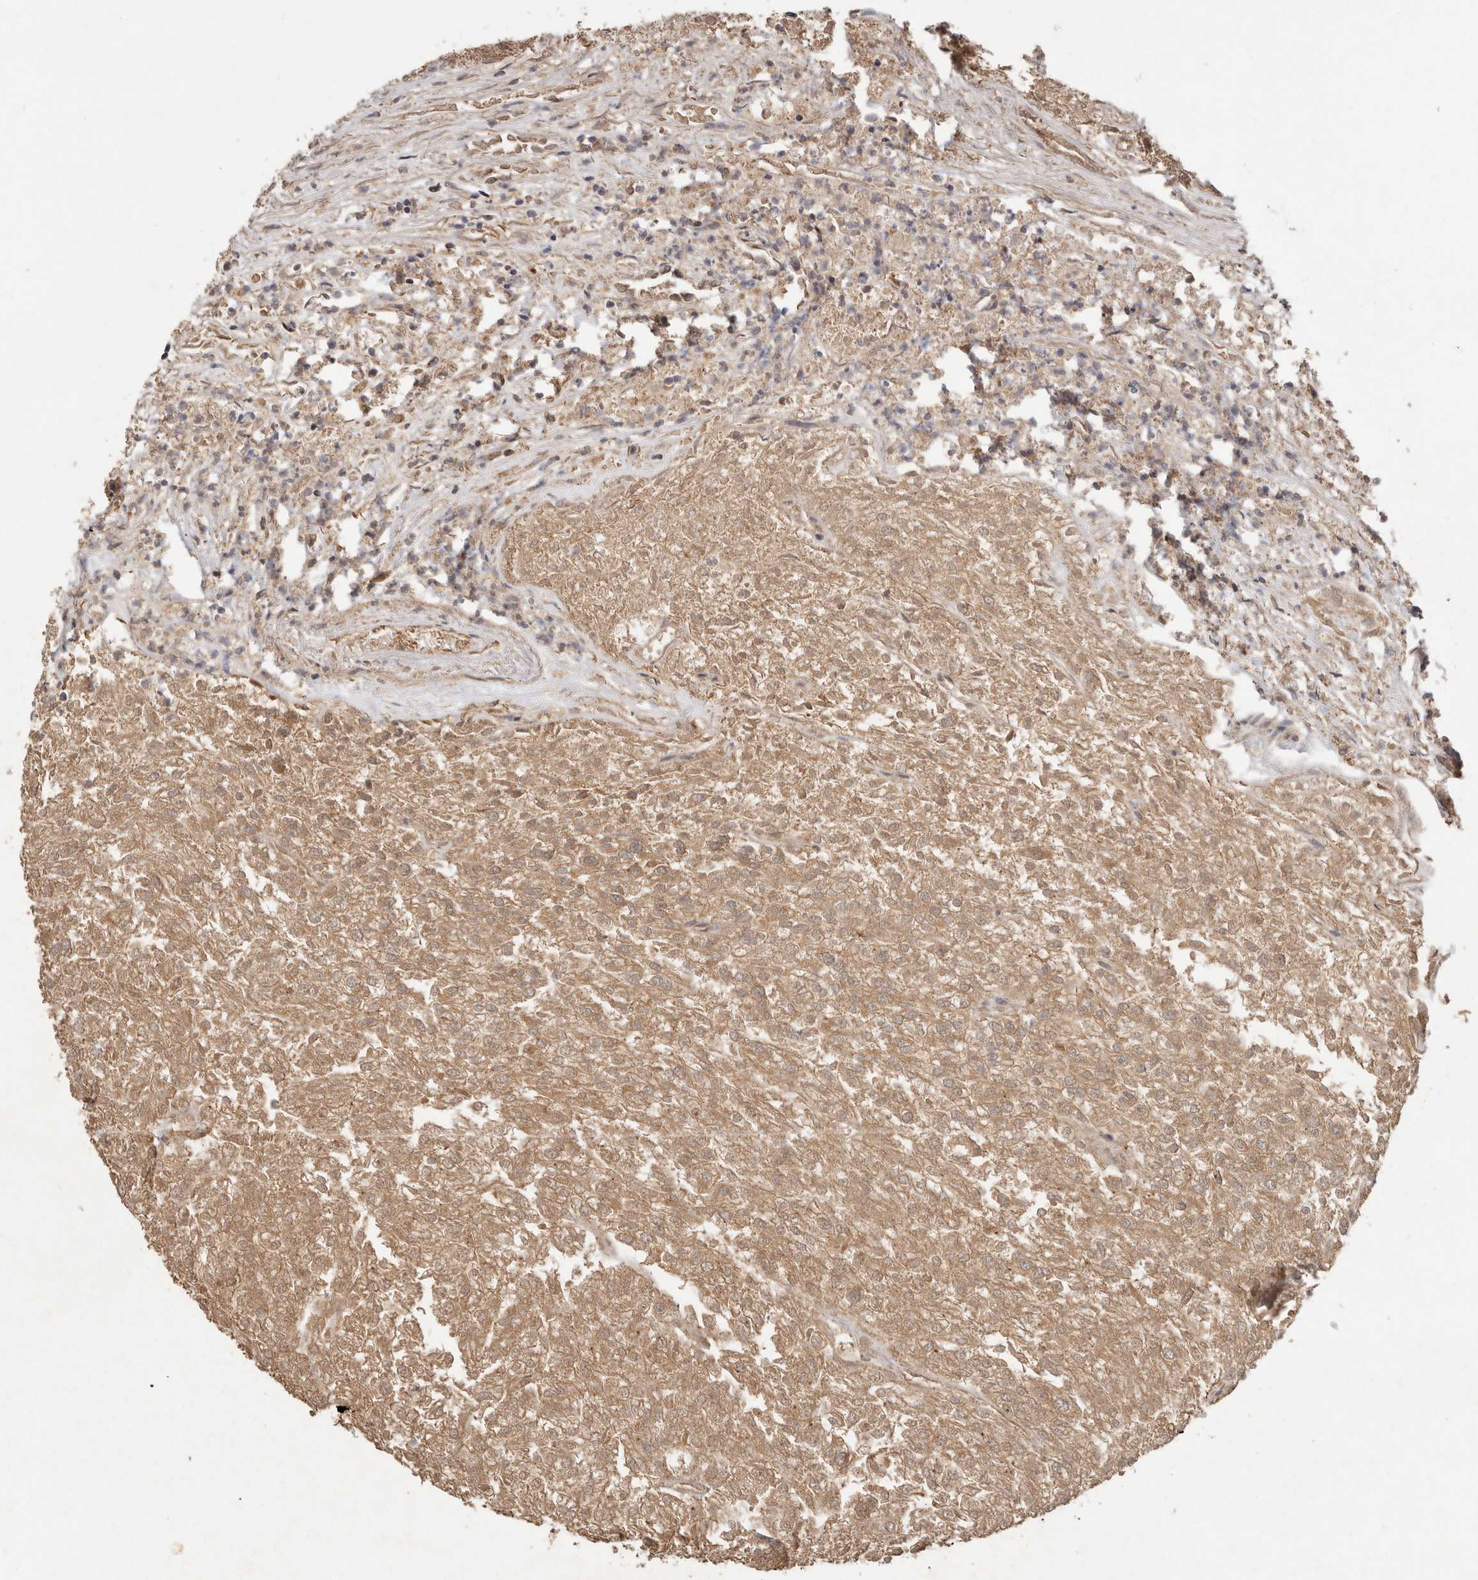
{"staining": {"intensity": "moderate", "quantity": "25%-75%", "location": "cytoplasmic/membranous"}, "tissue": "renal cancer", "cell_type": "Tumor cells", "image_type": "cancer", "snomed": [{"axis": "morphology", "description": "Adenocarcinoma, NOS"}, {"axis": "topography", "description": "Kidney"}], "caption": "Adenocarcinoma (renal) was stained to show a protein in brown. There is medium levels of moderate cytoplasmic/membranous expression in approximately 25%-75% of tumor cells. The protein is stained brown, and the nuclei are stained in blue (DAB (3,3'-diaminobenzidine) IHC with brightfield microscopy, high magnification).", "gene": "RWDD1", "patient": {"sex": "female", "age": 54}}